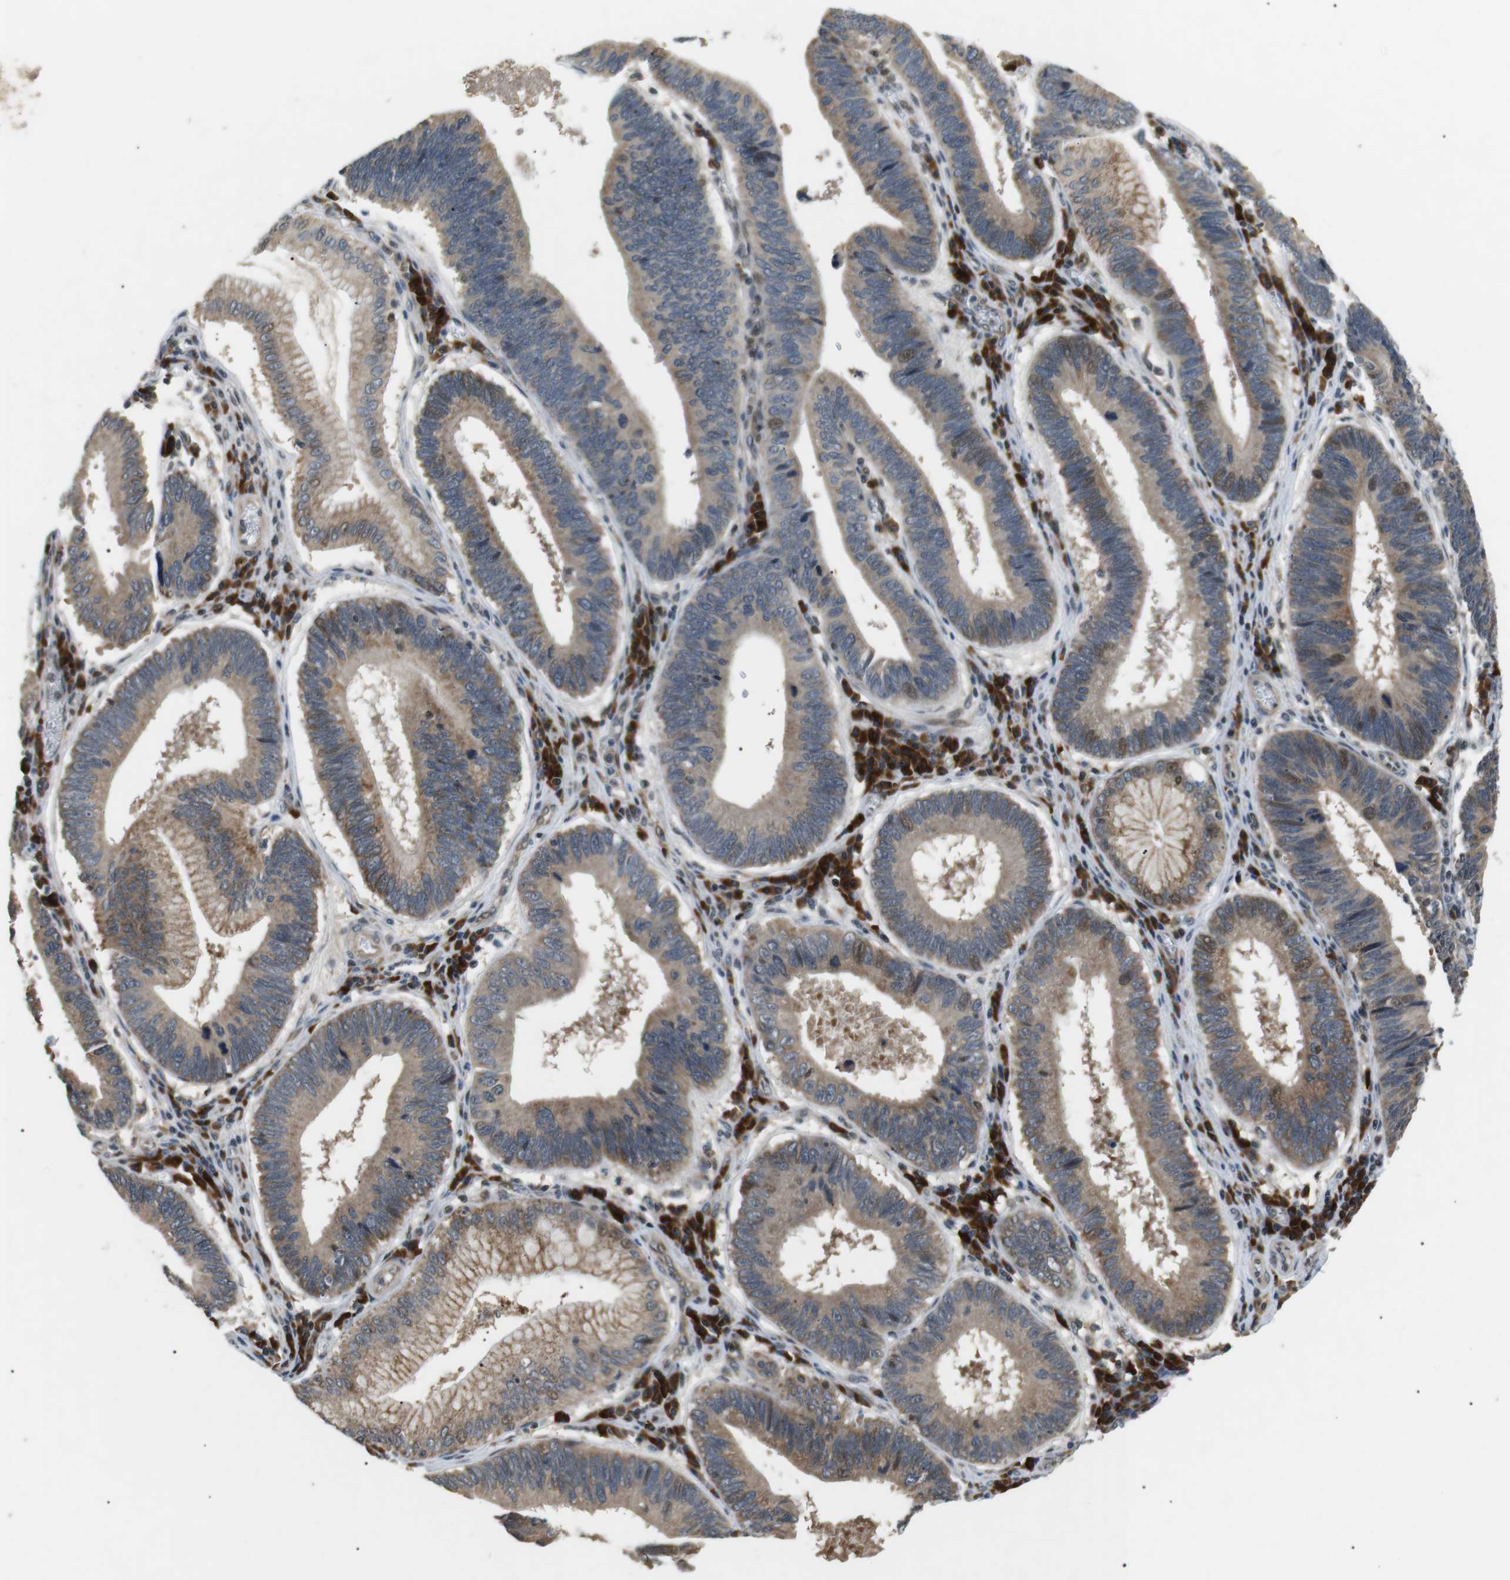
{"staining": {"intensity": "moderate", "quantity": "25%-75%", "location": "cytoplasmic/membranous"}, "tissue": "stomach cancer", "cell_type": "Tumor cells", "image_type": "cancer", "snomed": [{"axis": "morphology", "description": "Adenocarcinoma, NOS"}, {"axis": "topography", "description": "Stomach"}], "caption": "Protein staining by immunohistochemistry (IHC) shows moderate cytoplasmic/membranous positivity in approximately 25%-75% of tumor cells in stomach cancer.", "gene": "HSPA13", "patient": {"sex": "male", "age": 59}}